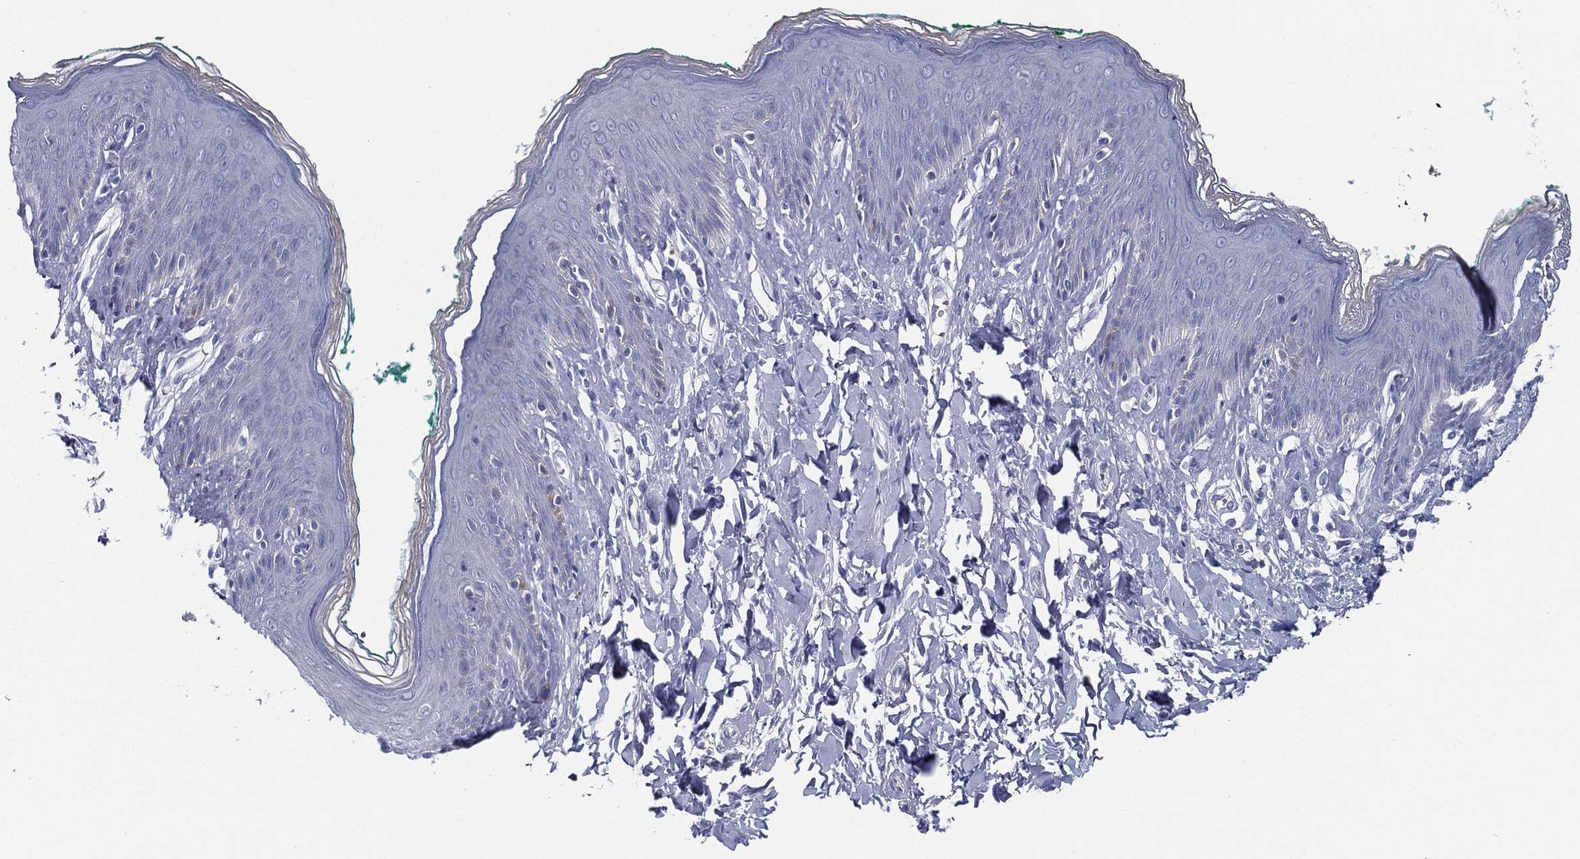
{"staining": {"intensity": "negative", "quantity": "none", "location": "none"}, "tissue": "skin", "cell_type": "Epidermal cells", "image_type": "normal", "snomed": [{"axis": "morphology", "description": "Normal tissue, NOS"}, {"axis": "topography", "description": "Vulva"}], "caption": "Immunohistochemistry (IHC) micrograph of normal skin stained for a protein (brown), which demonstrates no staining in epidermal cells.", "gene": "STS", "patient": {"sex": "female", "age": 66}}